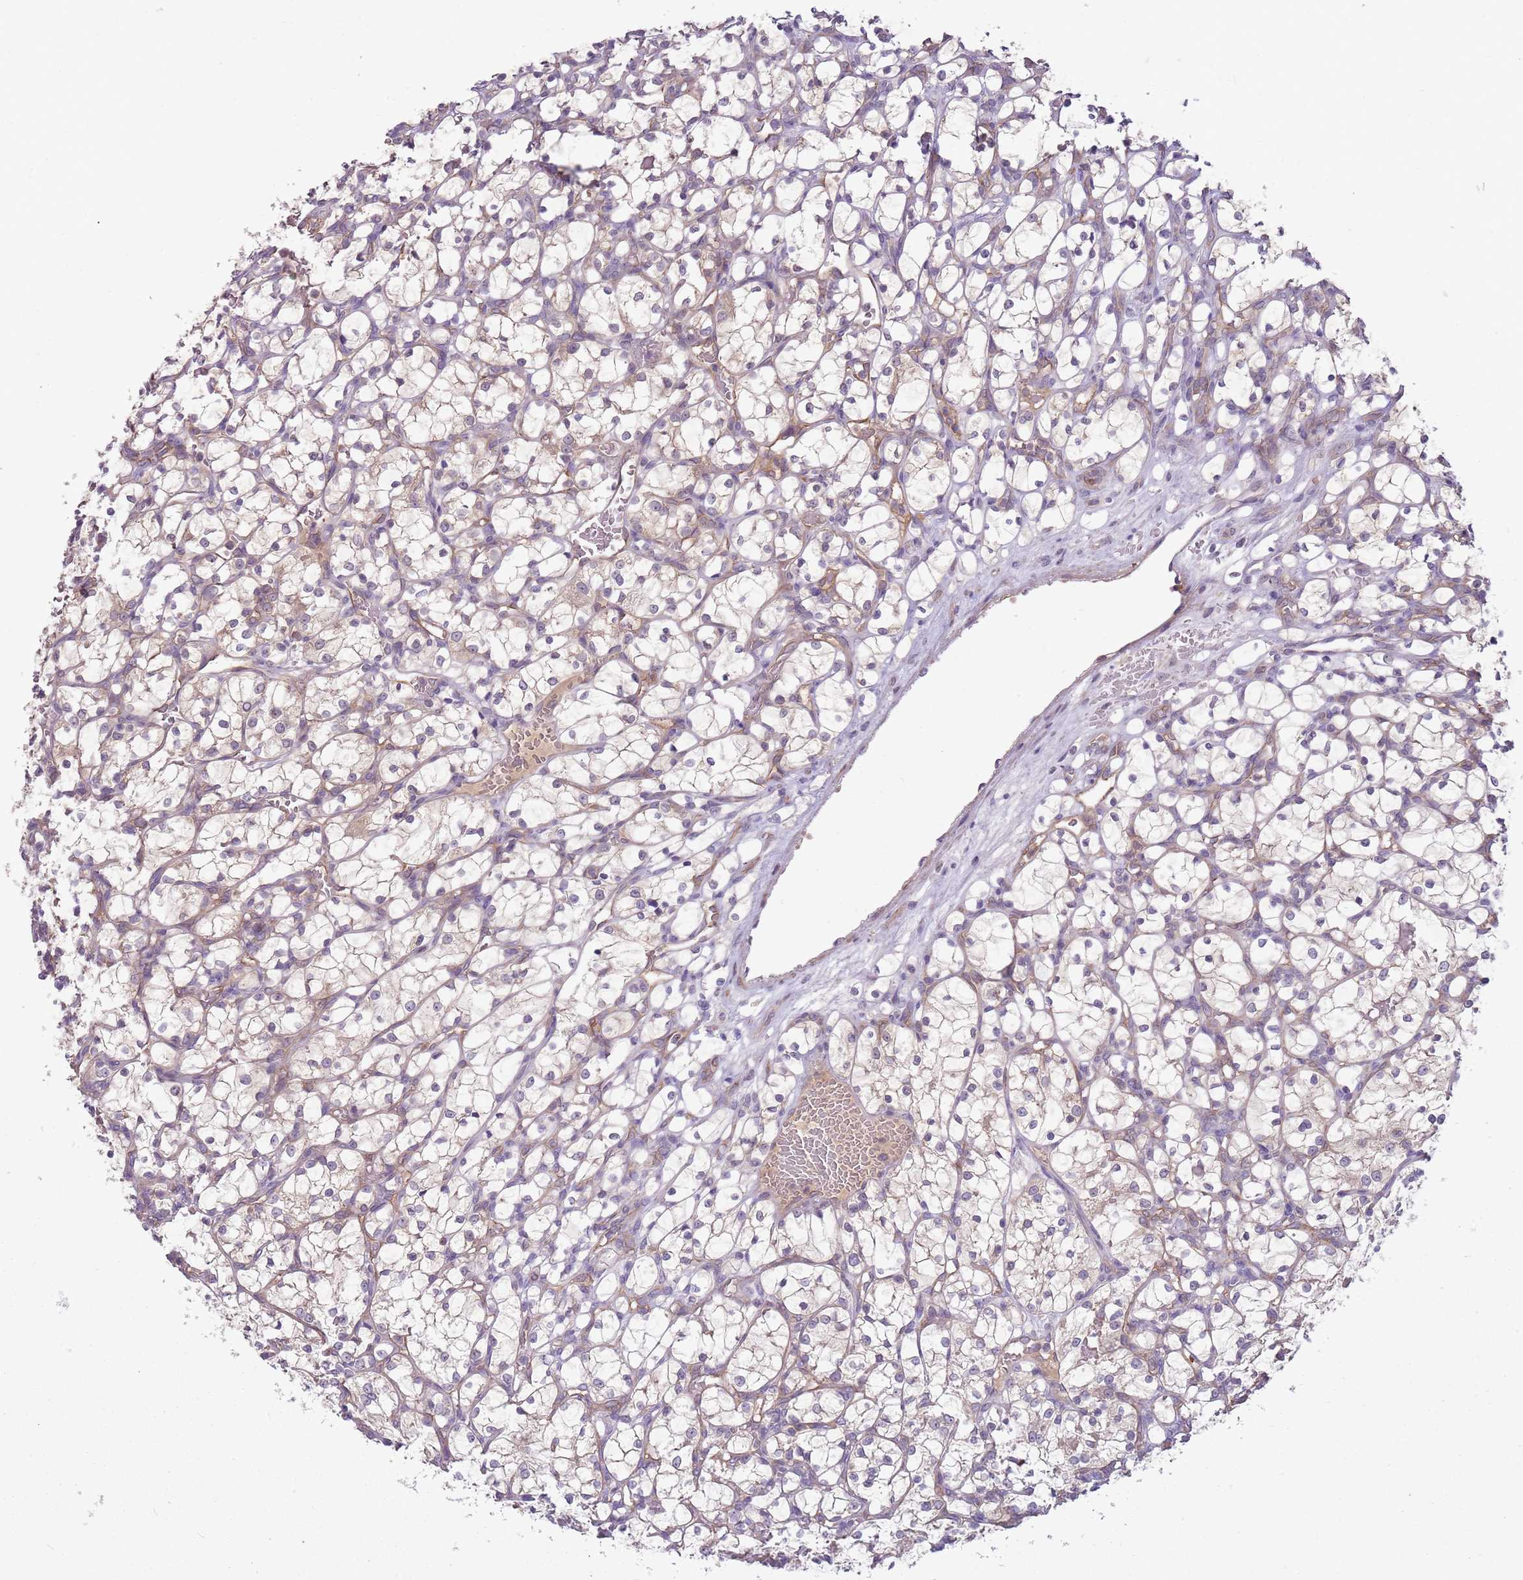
{"staining": {"intensity": "weak", "quantity": "<25%", "location": "cytoplasmic/membranous"}, "tissue": "renal cancer", "cell_type": "Tumor cells", "image_type": "cancer", "snomed": [{"axis": "morphology", "description": "Adenocarcinoma, NOS"}, {"axis": "topography", "description": "Kidney"}], "caption": "Immunohistochemistry (IHC) of renal cancer reveals no positivity in tumor cells.", "gene": "SKOR2", "patient": {"sex": "female", "age": 69}}